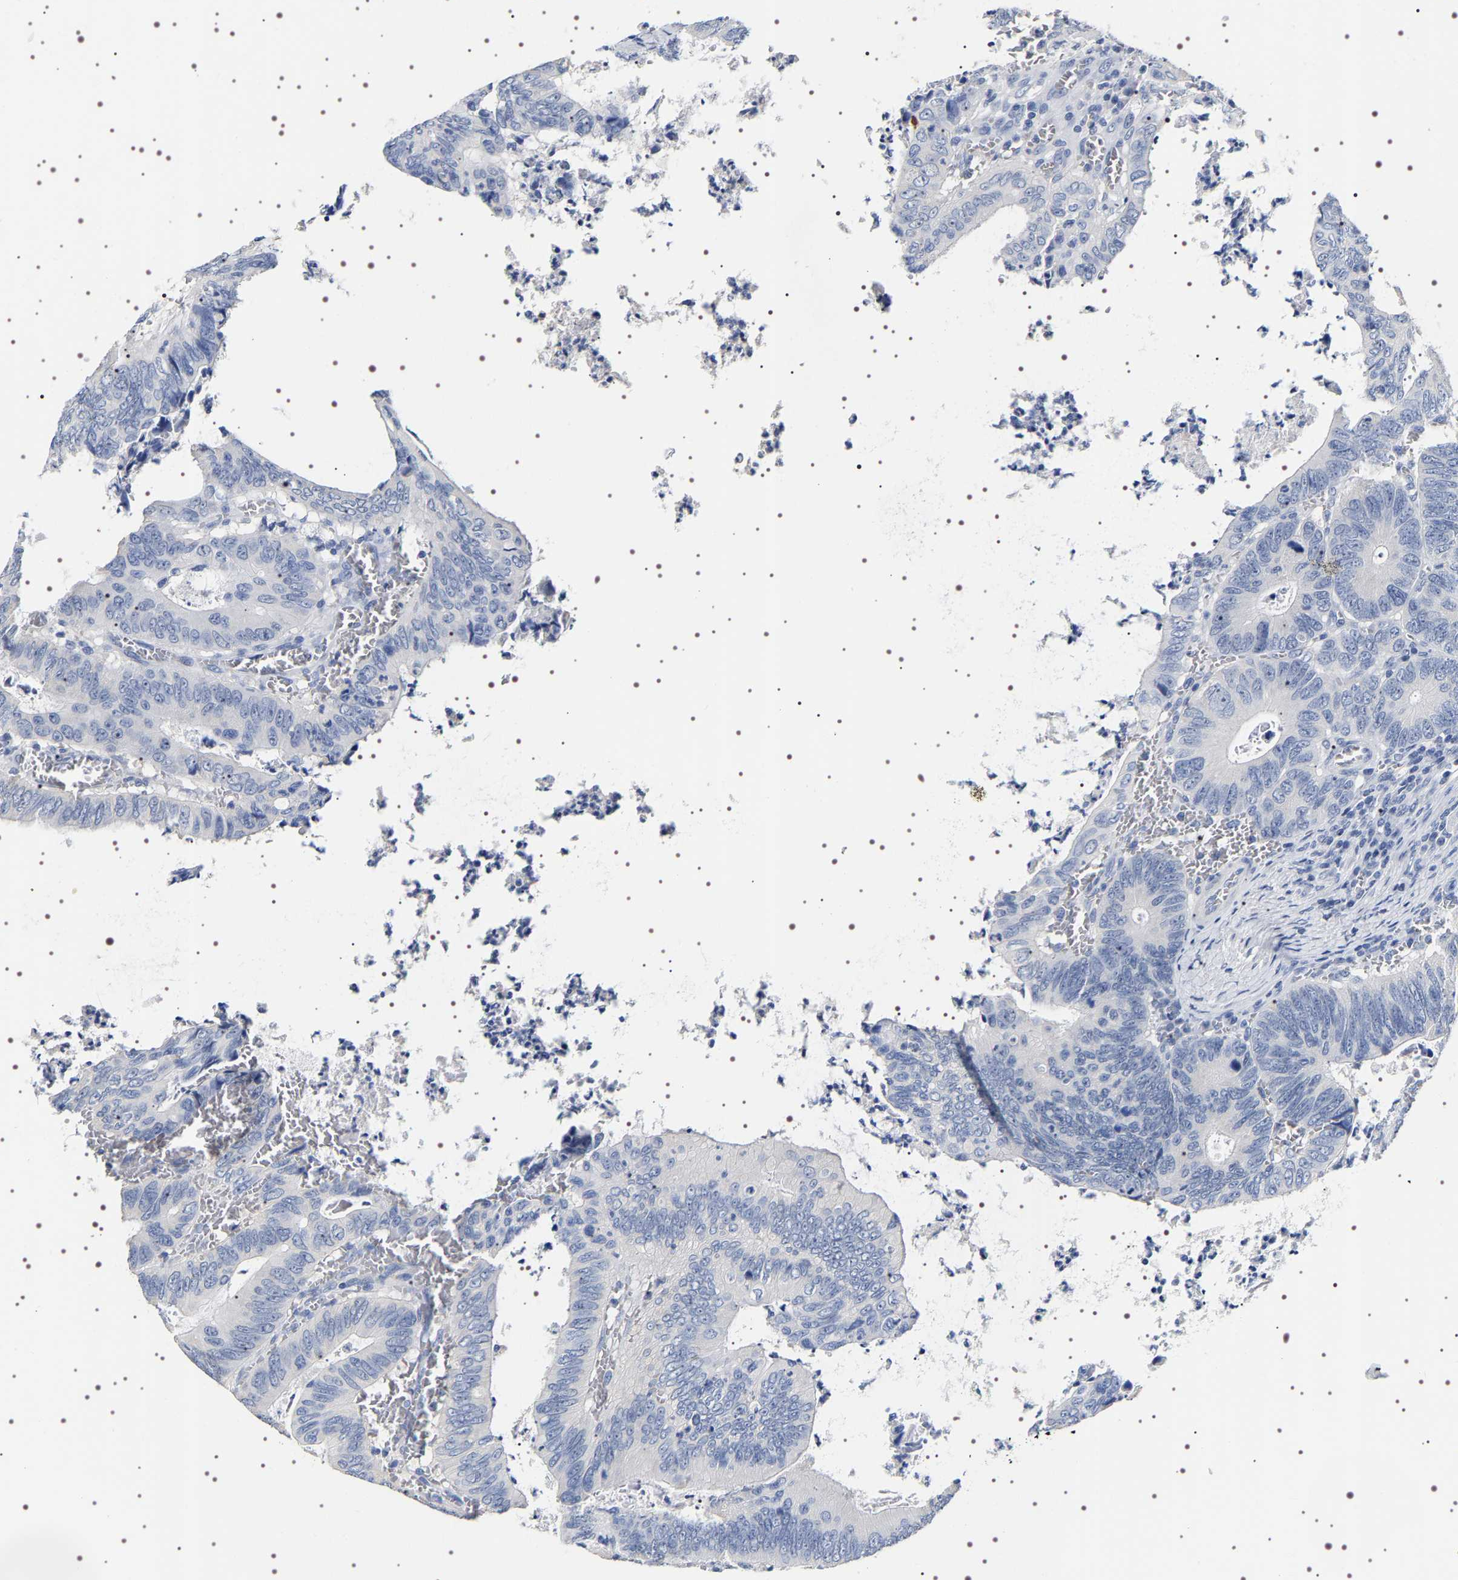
{"staining": {"intensity": "negative", "quantity": "none", "location": "none"}, "tissue": "colorectal cancer", "cell_type": "Tumor cells", "image_type": "cancer", "snomed": [{"axis": "morphology", "description": "Inflammation, NOS"}, {"axis": "morphology", "description": "Adenocarcinoma, NOS"}, {"axis": "topography", "description": "Colon"}], "caption": "A histopathology image of colorectal adenocarcinoma stained for a protein demonstrates no brown staining in tumor cells. (DAB (3,3'-diaminobenzidine) immunohistochemistry (IHC) visualized using brightfield microscopy, high magnification).", "gene": "UBQLN3", "patient": {"sex": "male", "age": 72}}